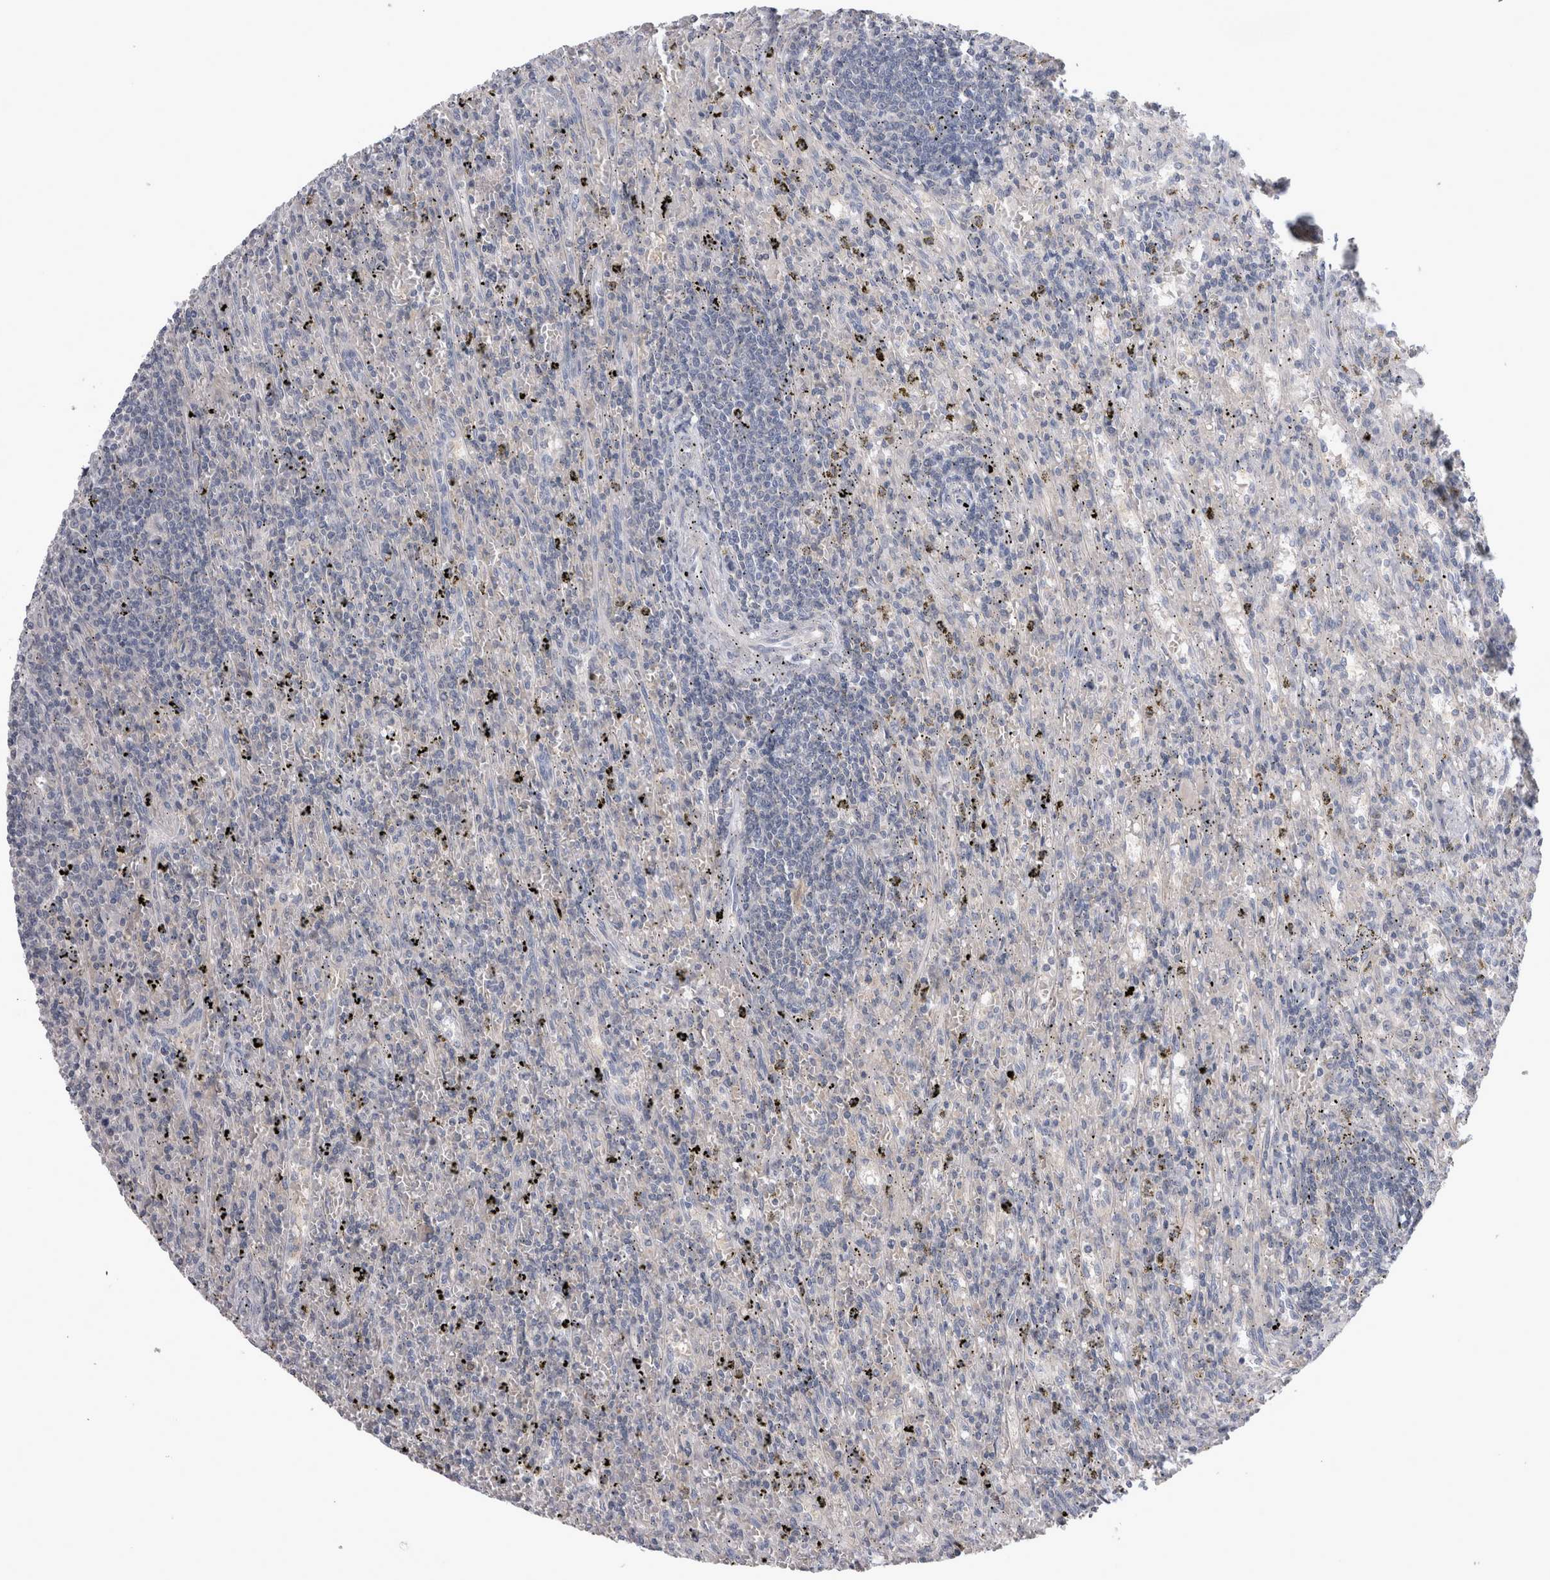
{"staining": {"intensity": "negative", "quantity": "none", "location": "none"}, "tissue": "lymphoma", "cell_type": "Tumor cells", "image_type": "cancer", "snomed": [{"axis": "morphology", "description": "Malignant lymphoma, non-Hodgkin's type, Low grade"}, {"axis": "topography", "description": "Spleen"}], "caption": "This is an immunohistochemistry photomicrograph of human lymphoma. There is no expression in tumor cells.", "gene": "LRRC40", "patient": {"sex": "male", "age": 76}}